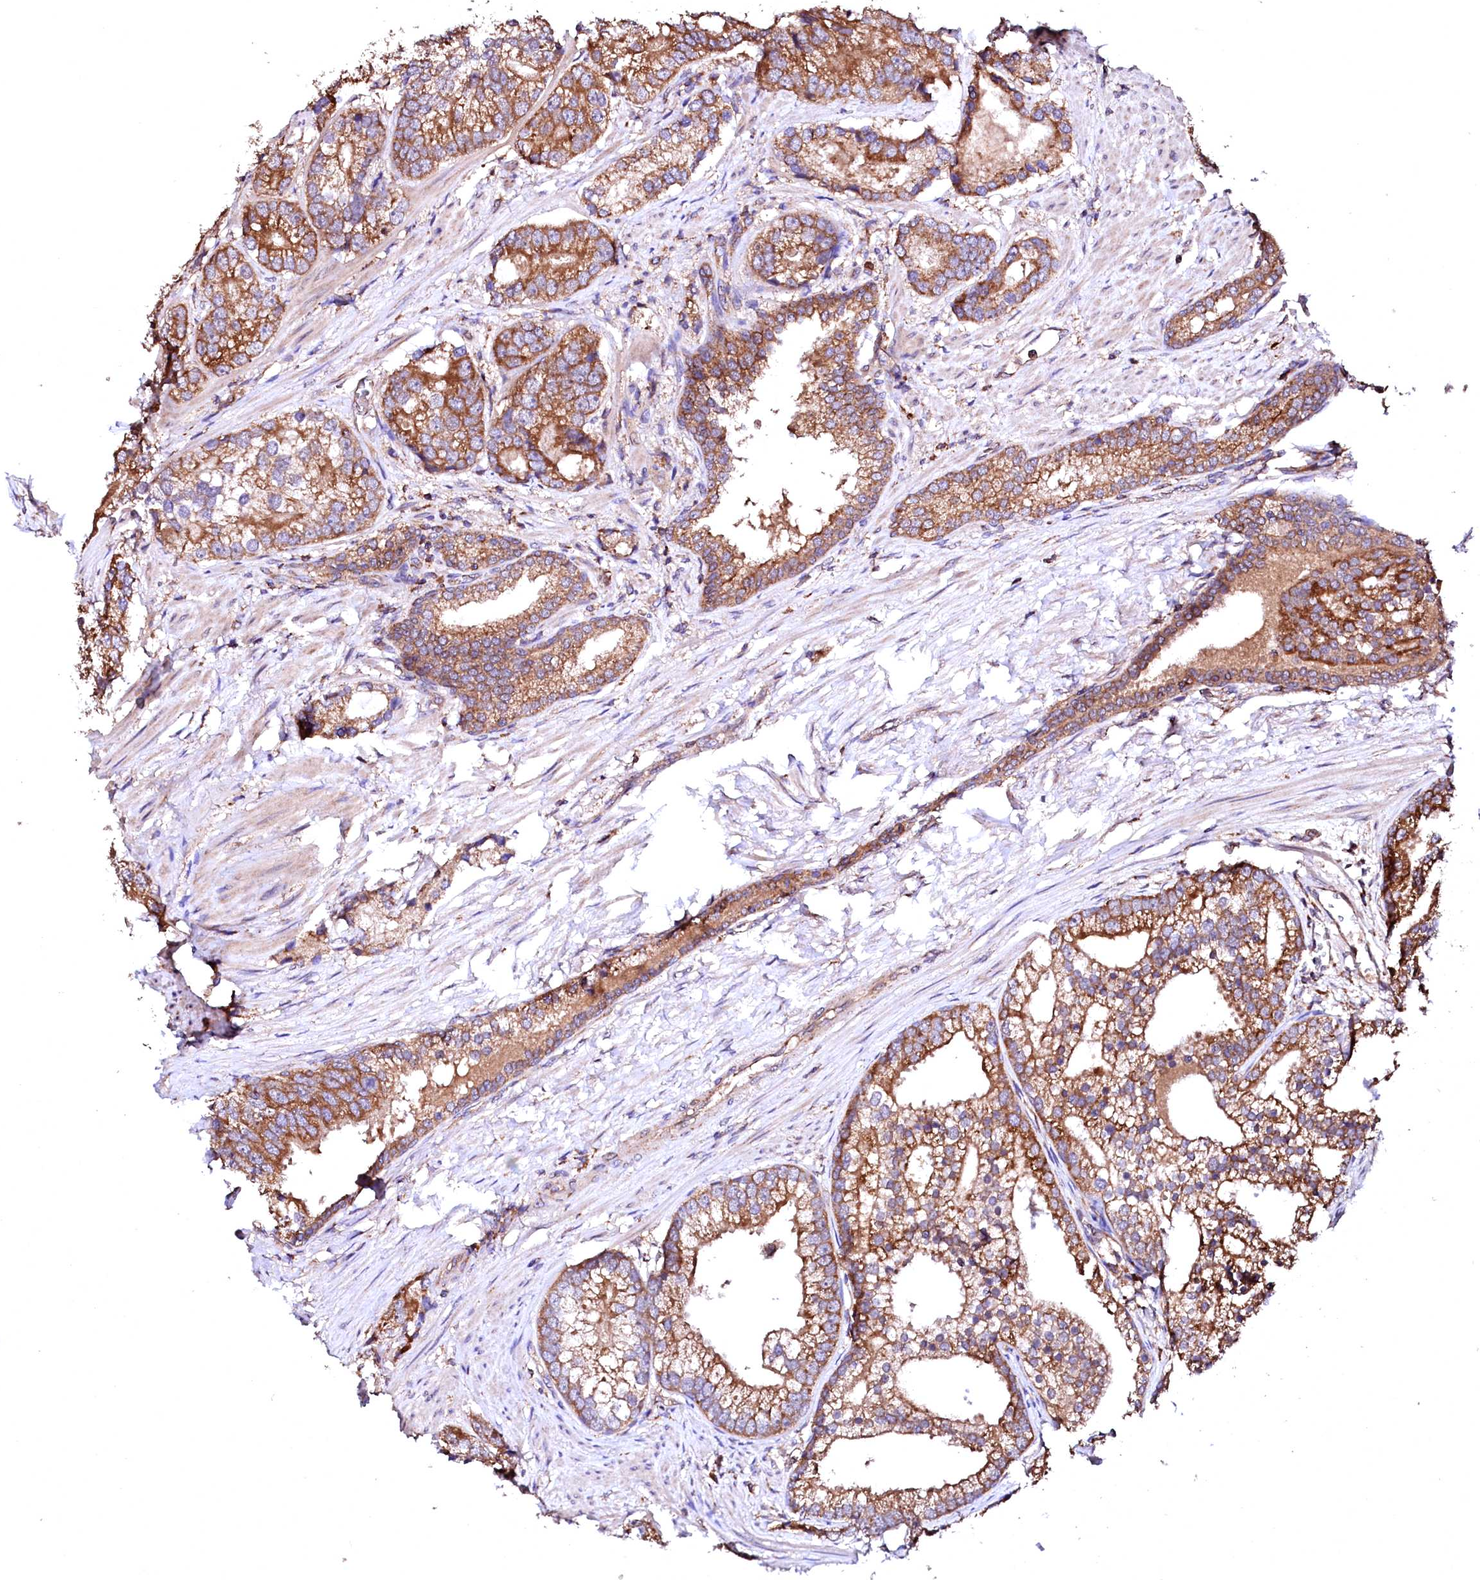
{"staining": {"intensity": "moderate", "quantity": ">75%", "location": "cytoplasmic/membranous"}, "tissue": "prostate cancer", "cell_type": "Tumor cells", "image_type": "cancer", "snomed": [{"axis": "morphology", "description": "Adenocarcinoma, High grade"}, {"axis": "topography", "description": "Prostate"}], "caption": "Immunohistochemistry image of neoplastic tissue: prostate cancer (high-grade adenocarcinoma) stained using immunohistochemistry shows medium levels of moderate protein expression localized specifically in the cytoplasmic/membranous of tumor cells, appearing as a cytoplasmic/membranous brown color.", "gene": "ST3GAL1", "patient": {"sex": "male", "age": 75}}